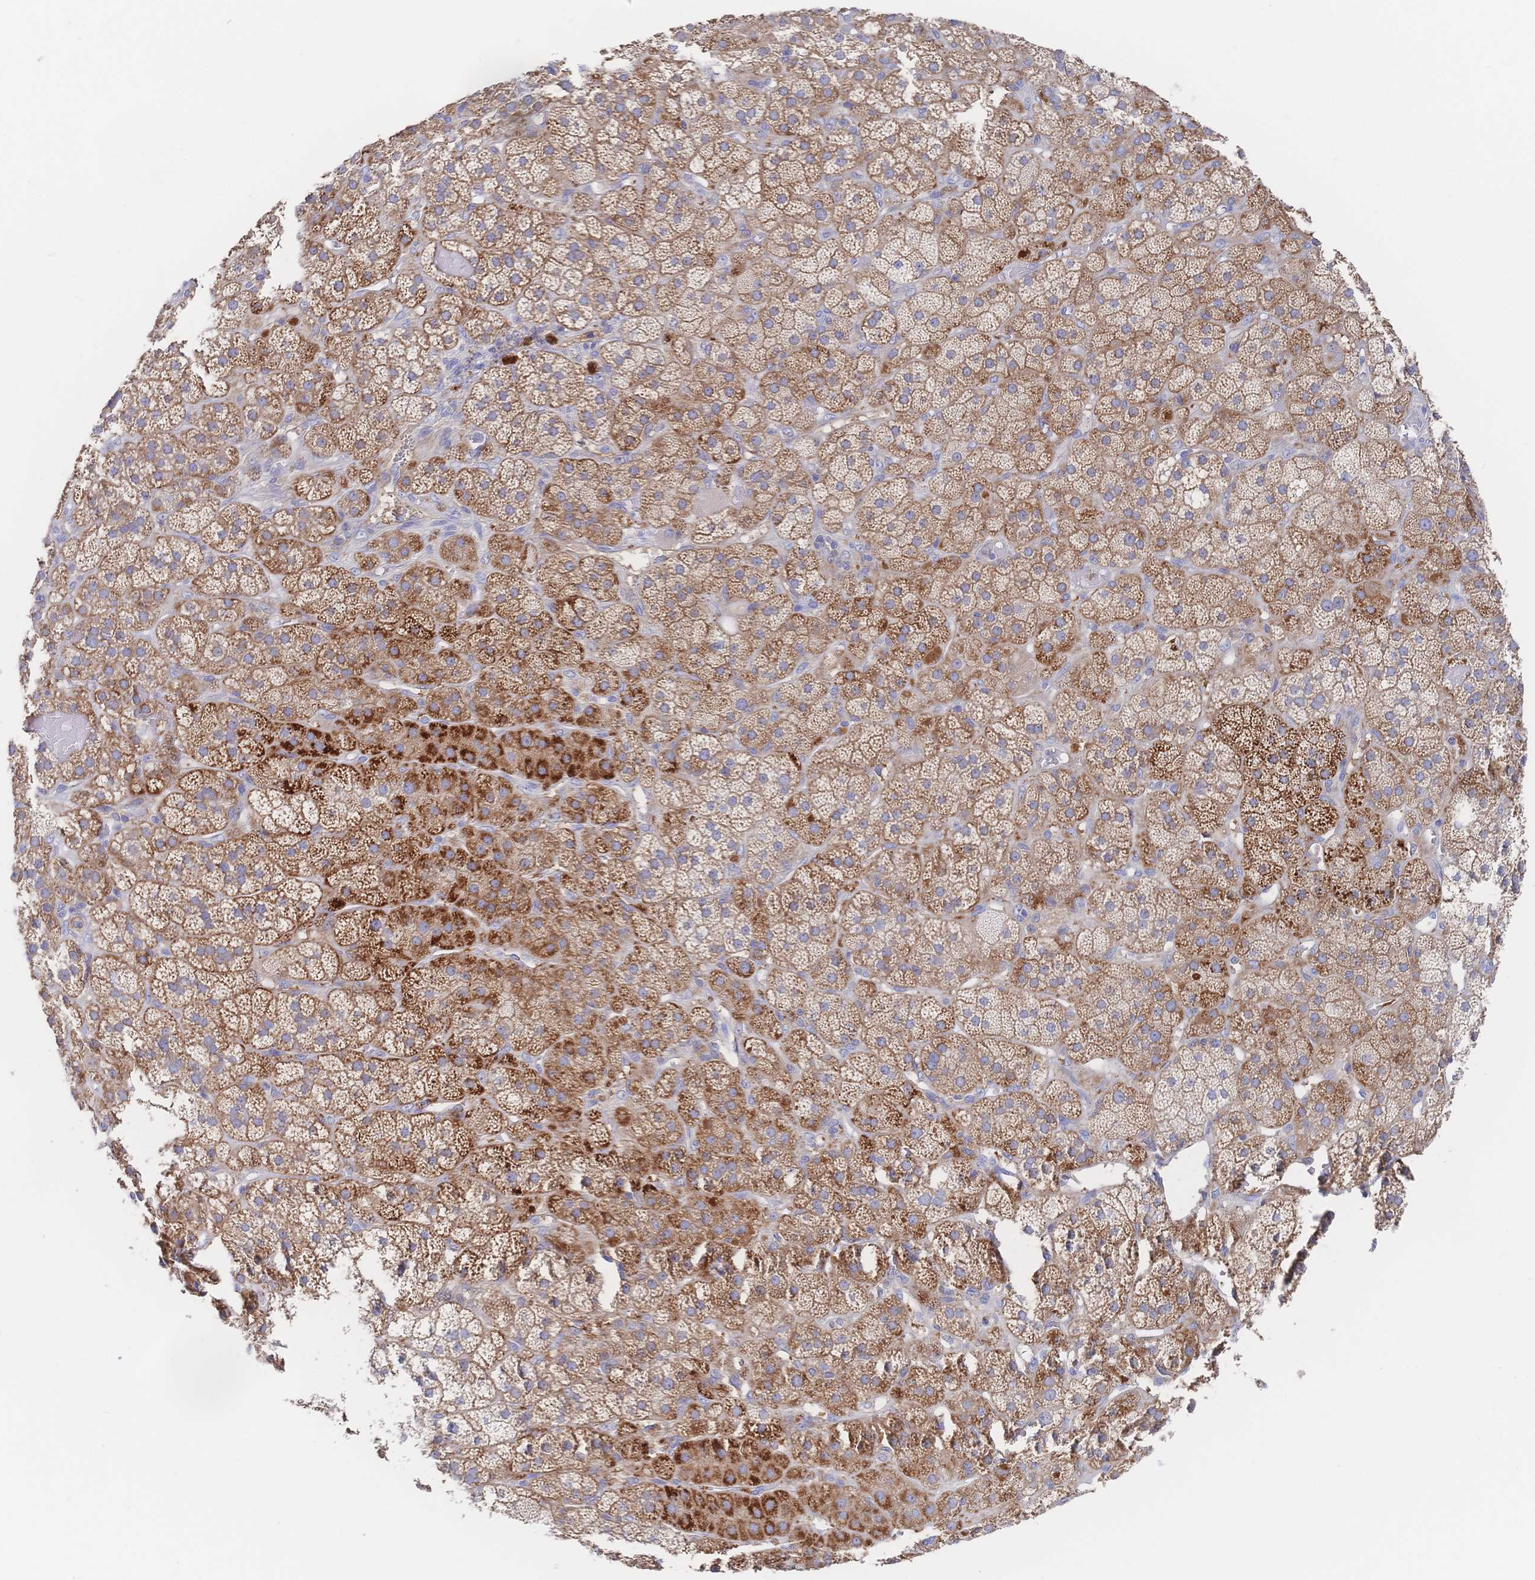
{"staining": {"intensity": "strong", "quantity": ">75%", "location": "cytoplasmic/membranous"}, "tissue": "adrenal gland", "cell_type": "Glandular cells", "image_type": "normal", "snomed": [{"axis": "morphology", "description": "Normal tissue, NOS"}, {"axis": "topography", "description": "Adrenal gland"}], "caption": "The immunohistochemical stain shows strong cytoplasmic/membranous positivity in glandular cells of benign adrenal gland.", "gene": "F11R", "patient": {"sex": "male", "age": 57}}